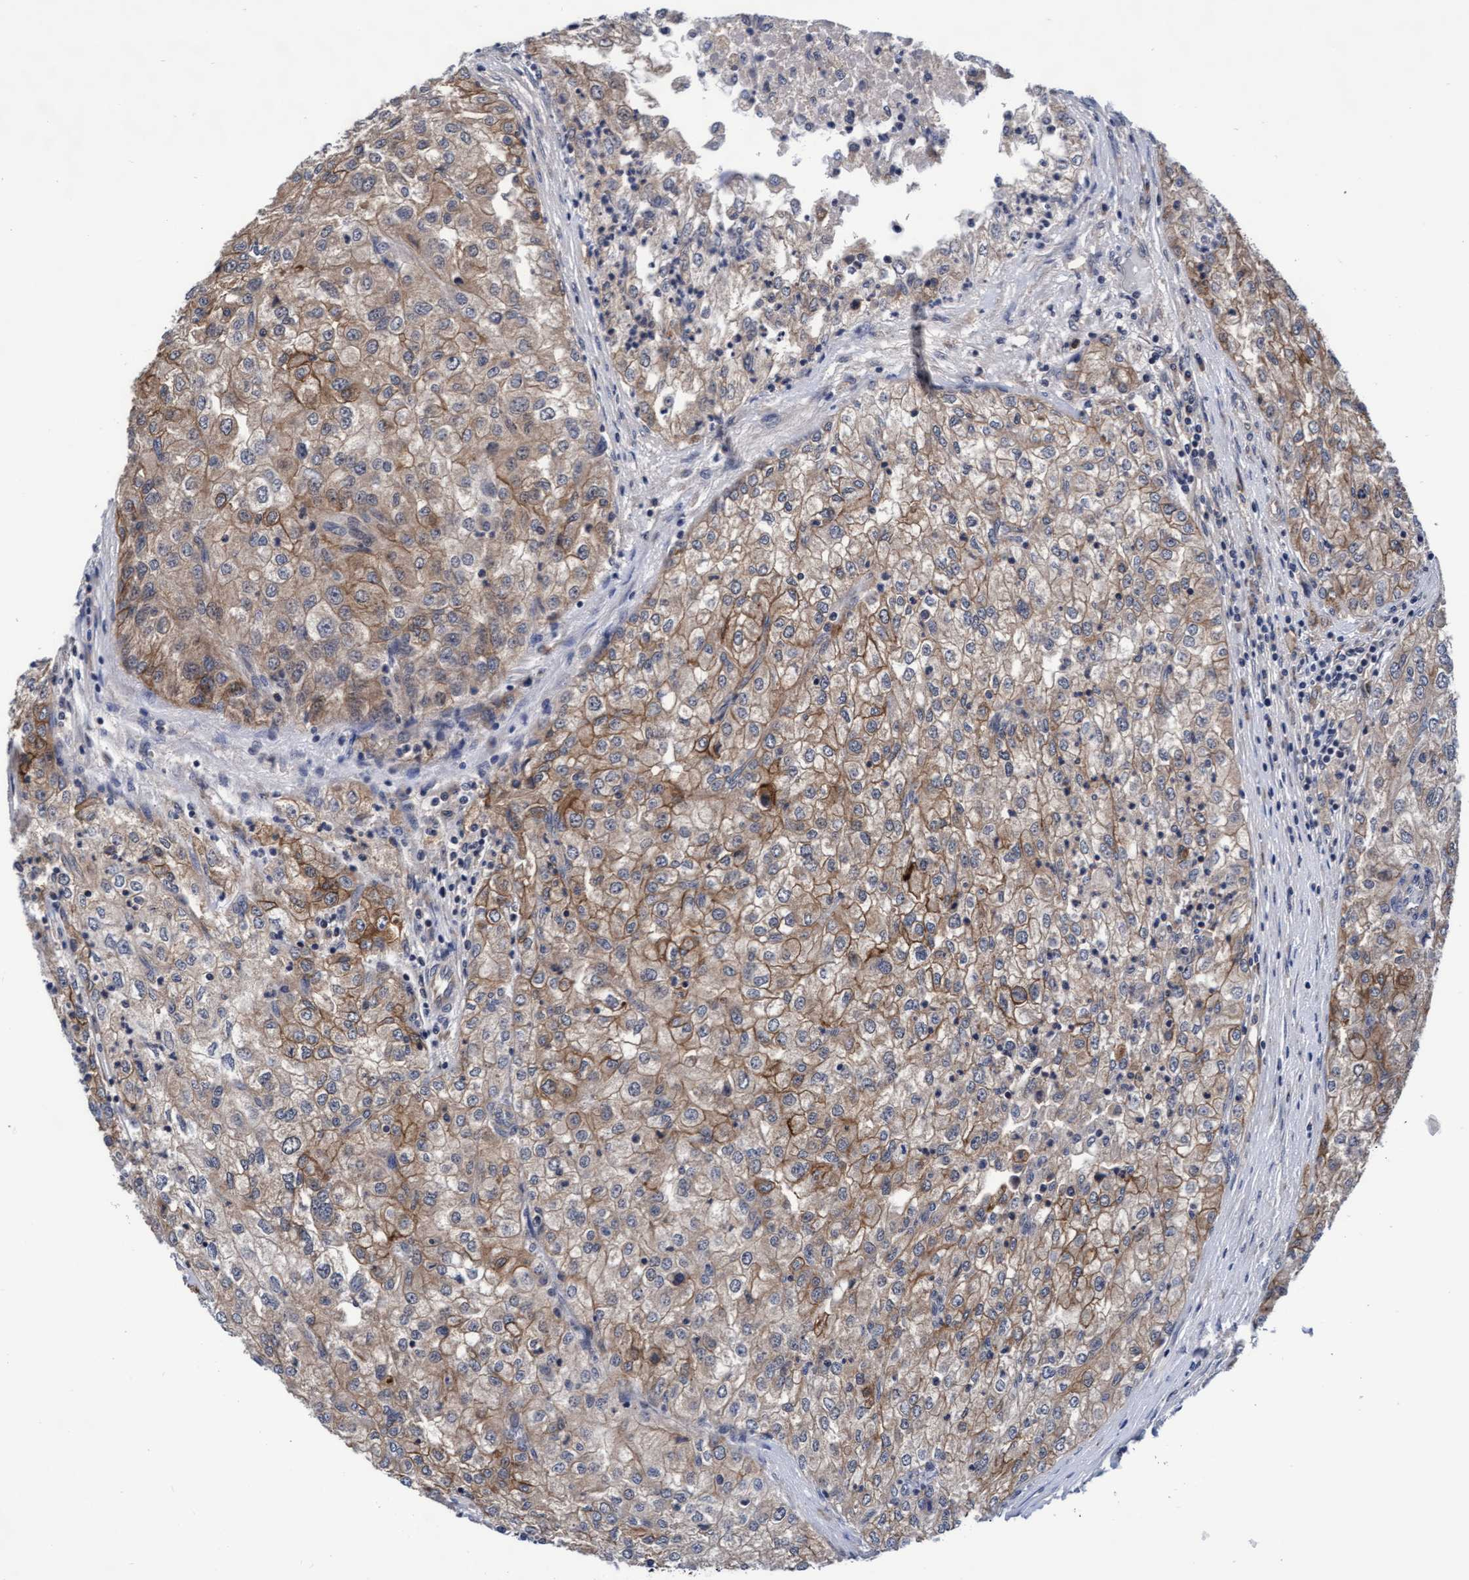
{"staining": {"intensity": "moderate", "quantity": "25%-75%", "location": "cytoplasmic/membranous"}, "tissue": "renal cancer", "cell_type": "Tumor cells", "image_type": "cancer", "snomed": [{"axis": "morphology", "description": "Adenocarcinoma, NOS"}, {"axis": "topography", "description": "Kidney"}], "caption": "Renal adenocarcinoma tissue displays moderate cytoplasmic/membranous positivity in approximately 25%-75% of tumor cells, visualized by immunohistochemistry.", "gene": "EFCAB13", "patient": {"sex": "female", "age": 54}}